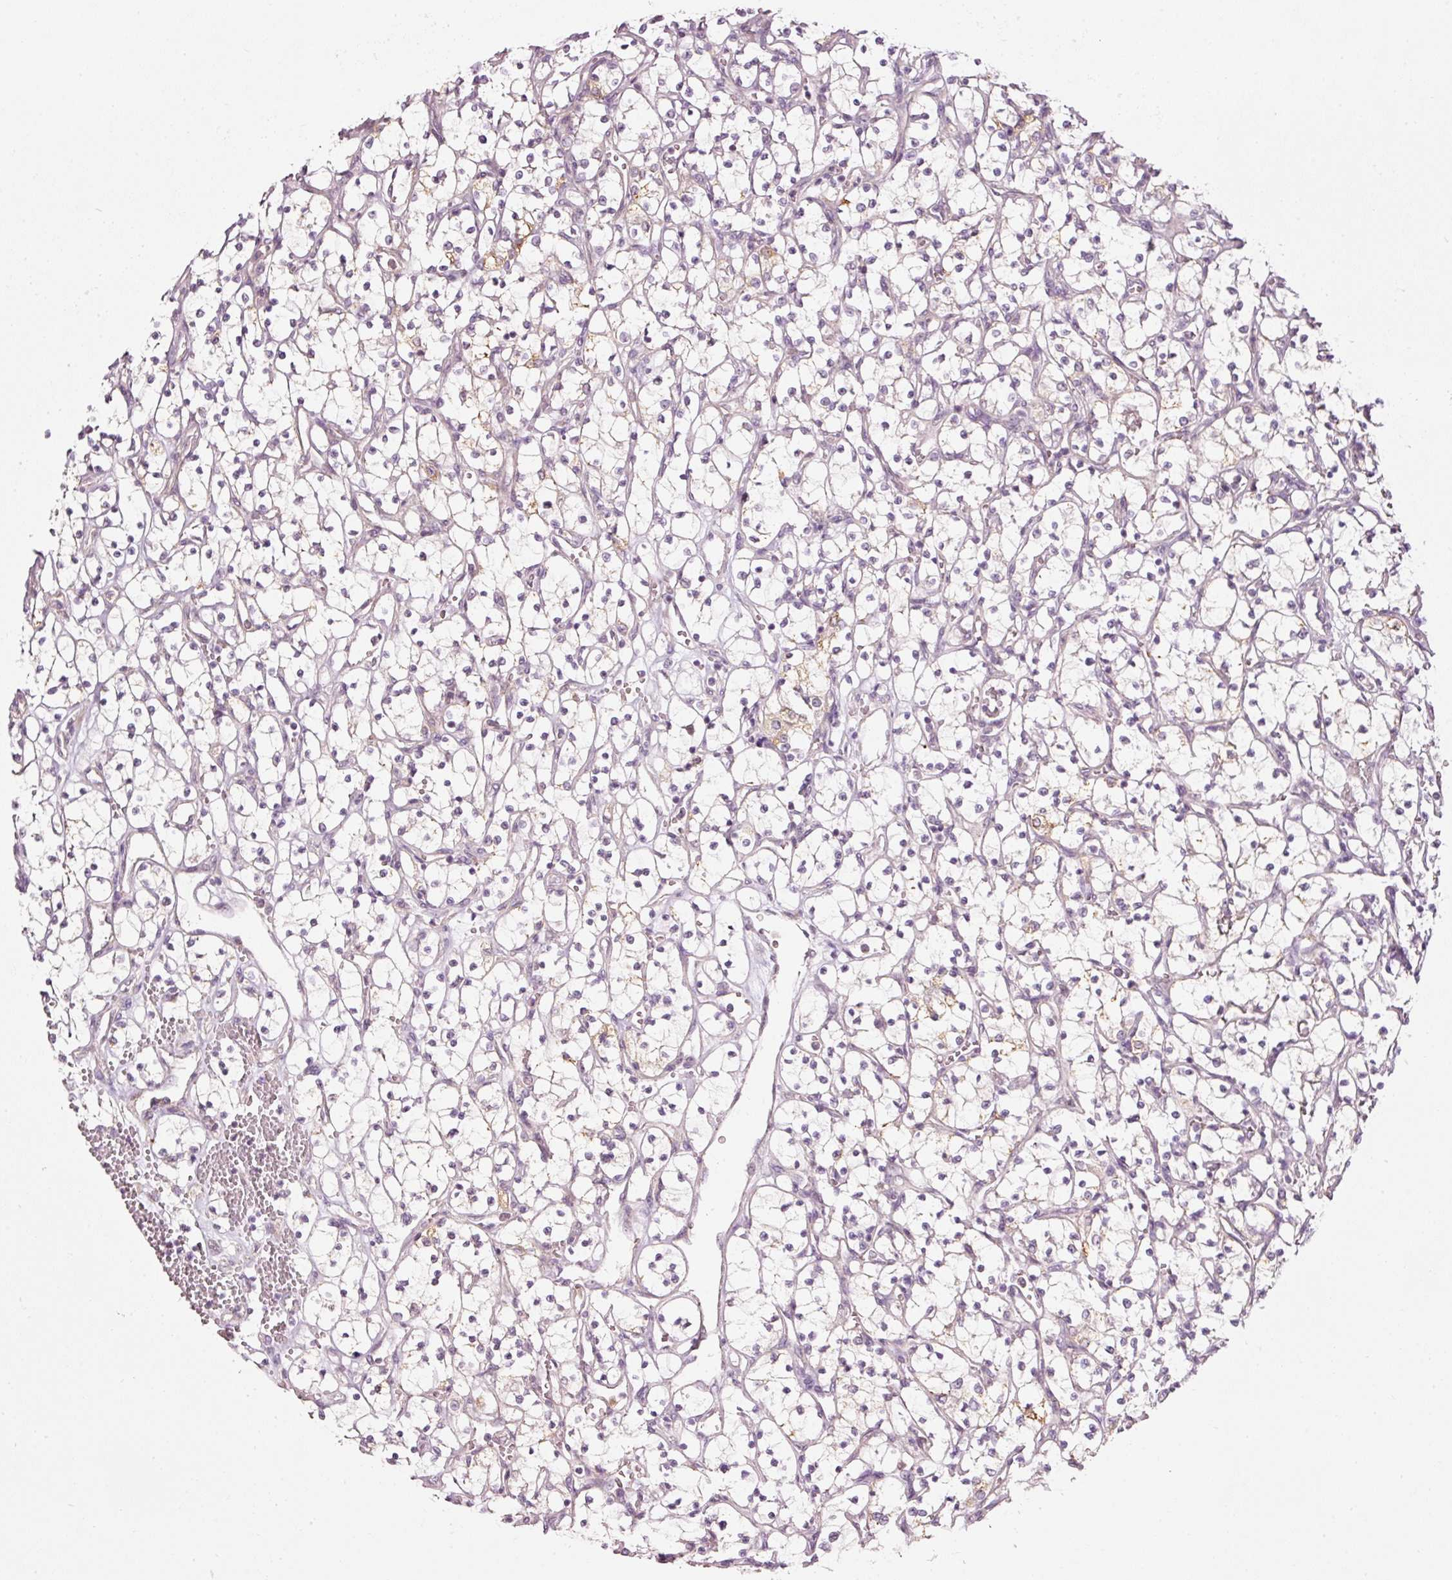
{"staining": {"intensity": "negative", "quantity": "none", "location": "none"}, "tissue": "renal cancer", "cell_type": "Tumor cells", "image_type": "cancer", "snomed": [{"axis": "morphology", "description": "Adenocarcinoma, NOS"}, {"axis": "topography", "description": "Kidney"}], "caption": "Immunohistochemistry image of neoplastic tissue: human renal cancer (adenocarcinoma) stained with DAB reveals no significant protein staining in tumor cells.", "gene": "CDC20B", "patient": {"sex": "female", "age": 69}}